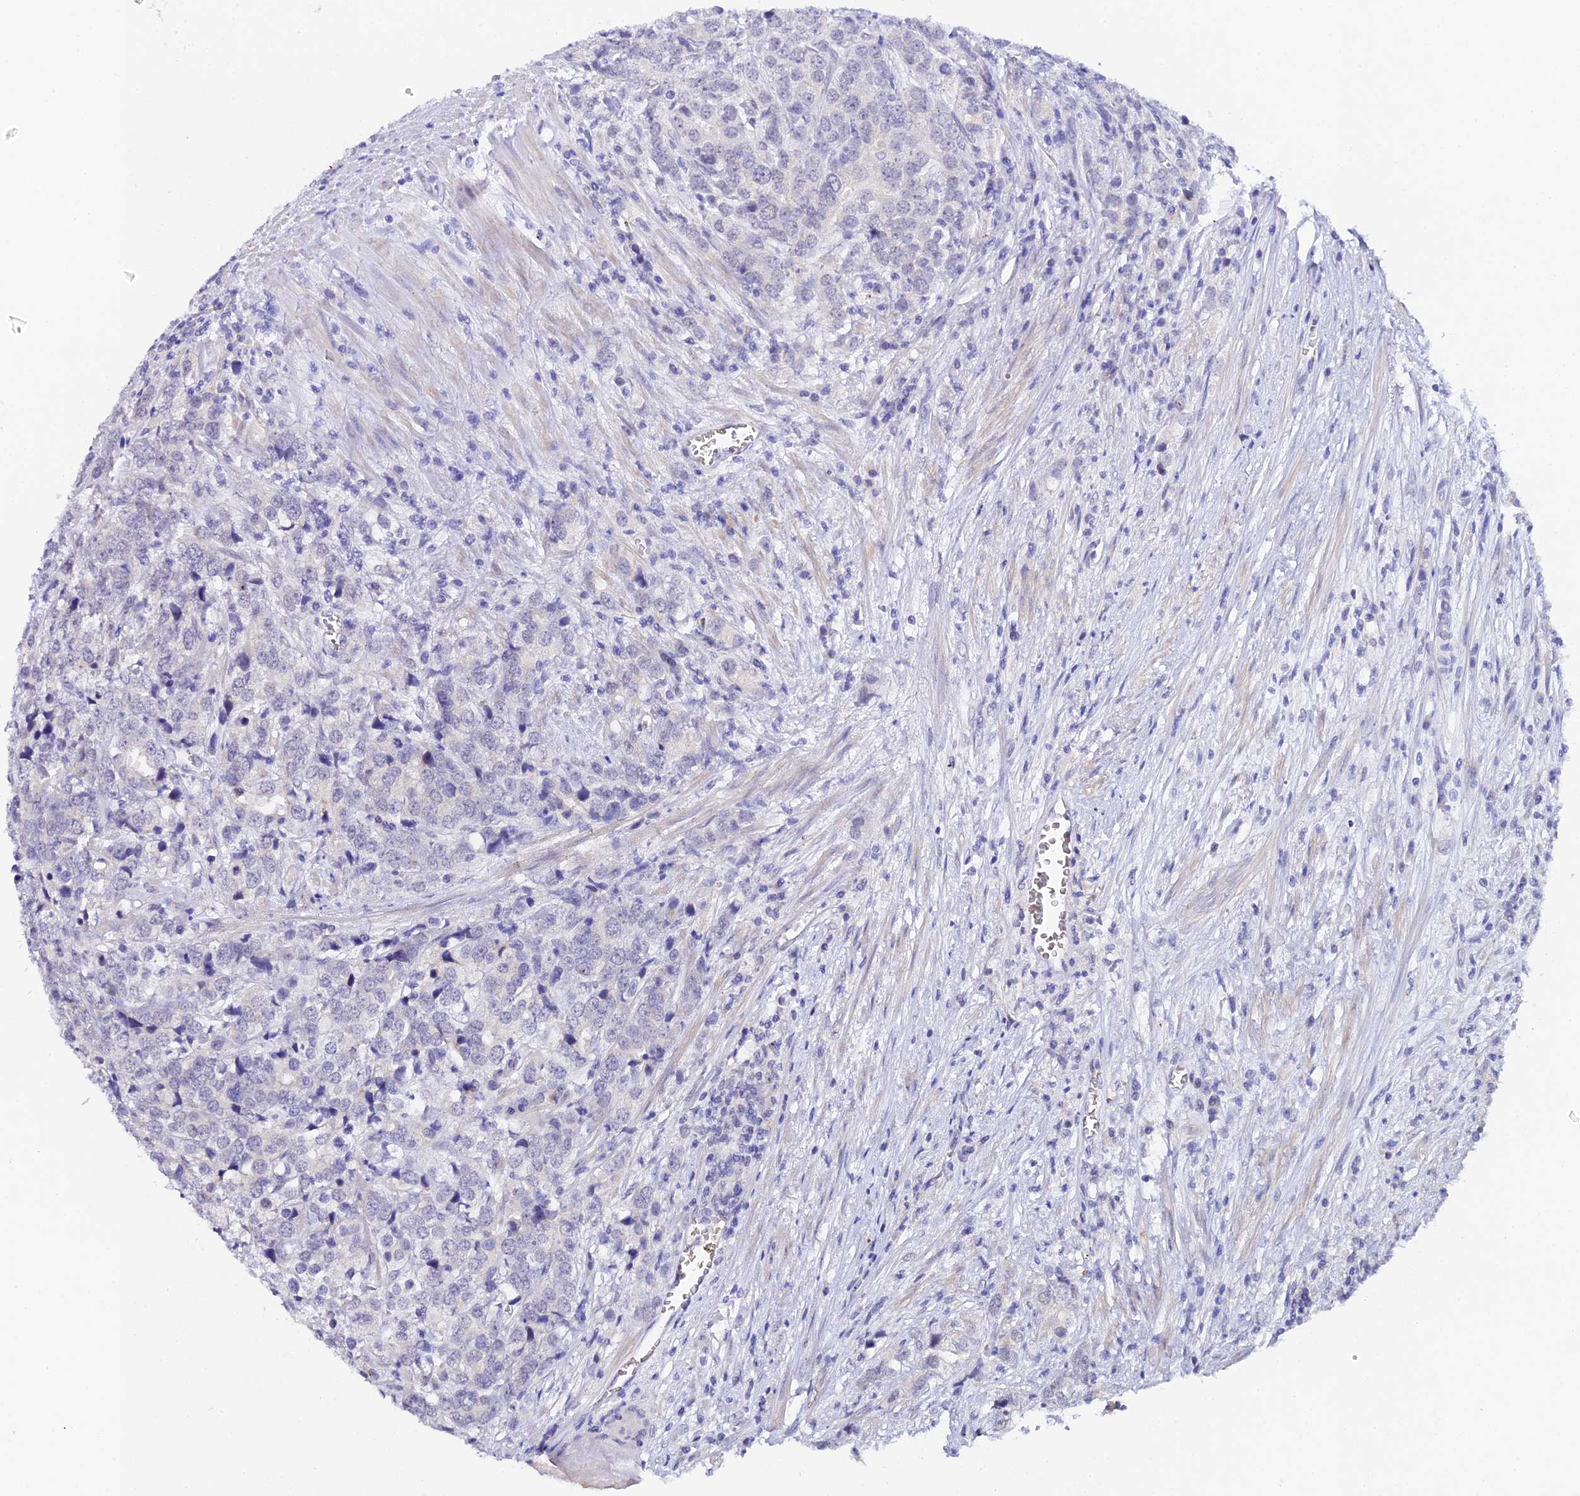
{"staining": {"intensity": "negative", "quantity": "none", "location": "none"}, "tissue": "prostate cancer", "cell_type": "Tumor cells", "image_type": "cancer", "snomed": [{"axis": "morphology", "description": "Adenocarcinoma, High grade"}, {"axis": "topography", "description": "Prostate"}], "caption": "Immunohistochemistry (IHC) histopathology image of neoplastic tissue: human prostate cancer stained with DAB (3,3'-diaminobenzidine) exhibits no significant protein staining in tumor cells. (DAB immunohistochemistry (IHC) with hematoxylin counter stain).", "gene": "CFAP45", "patient": {"sex": "male", "age": 71}}